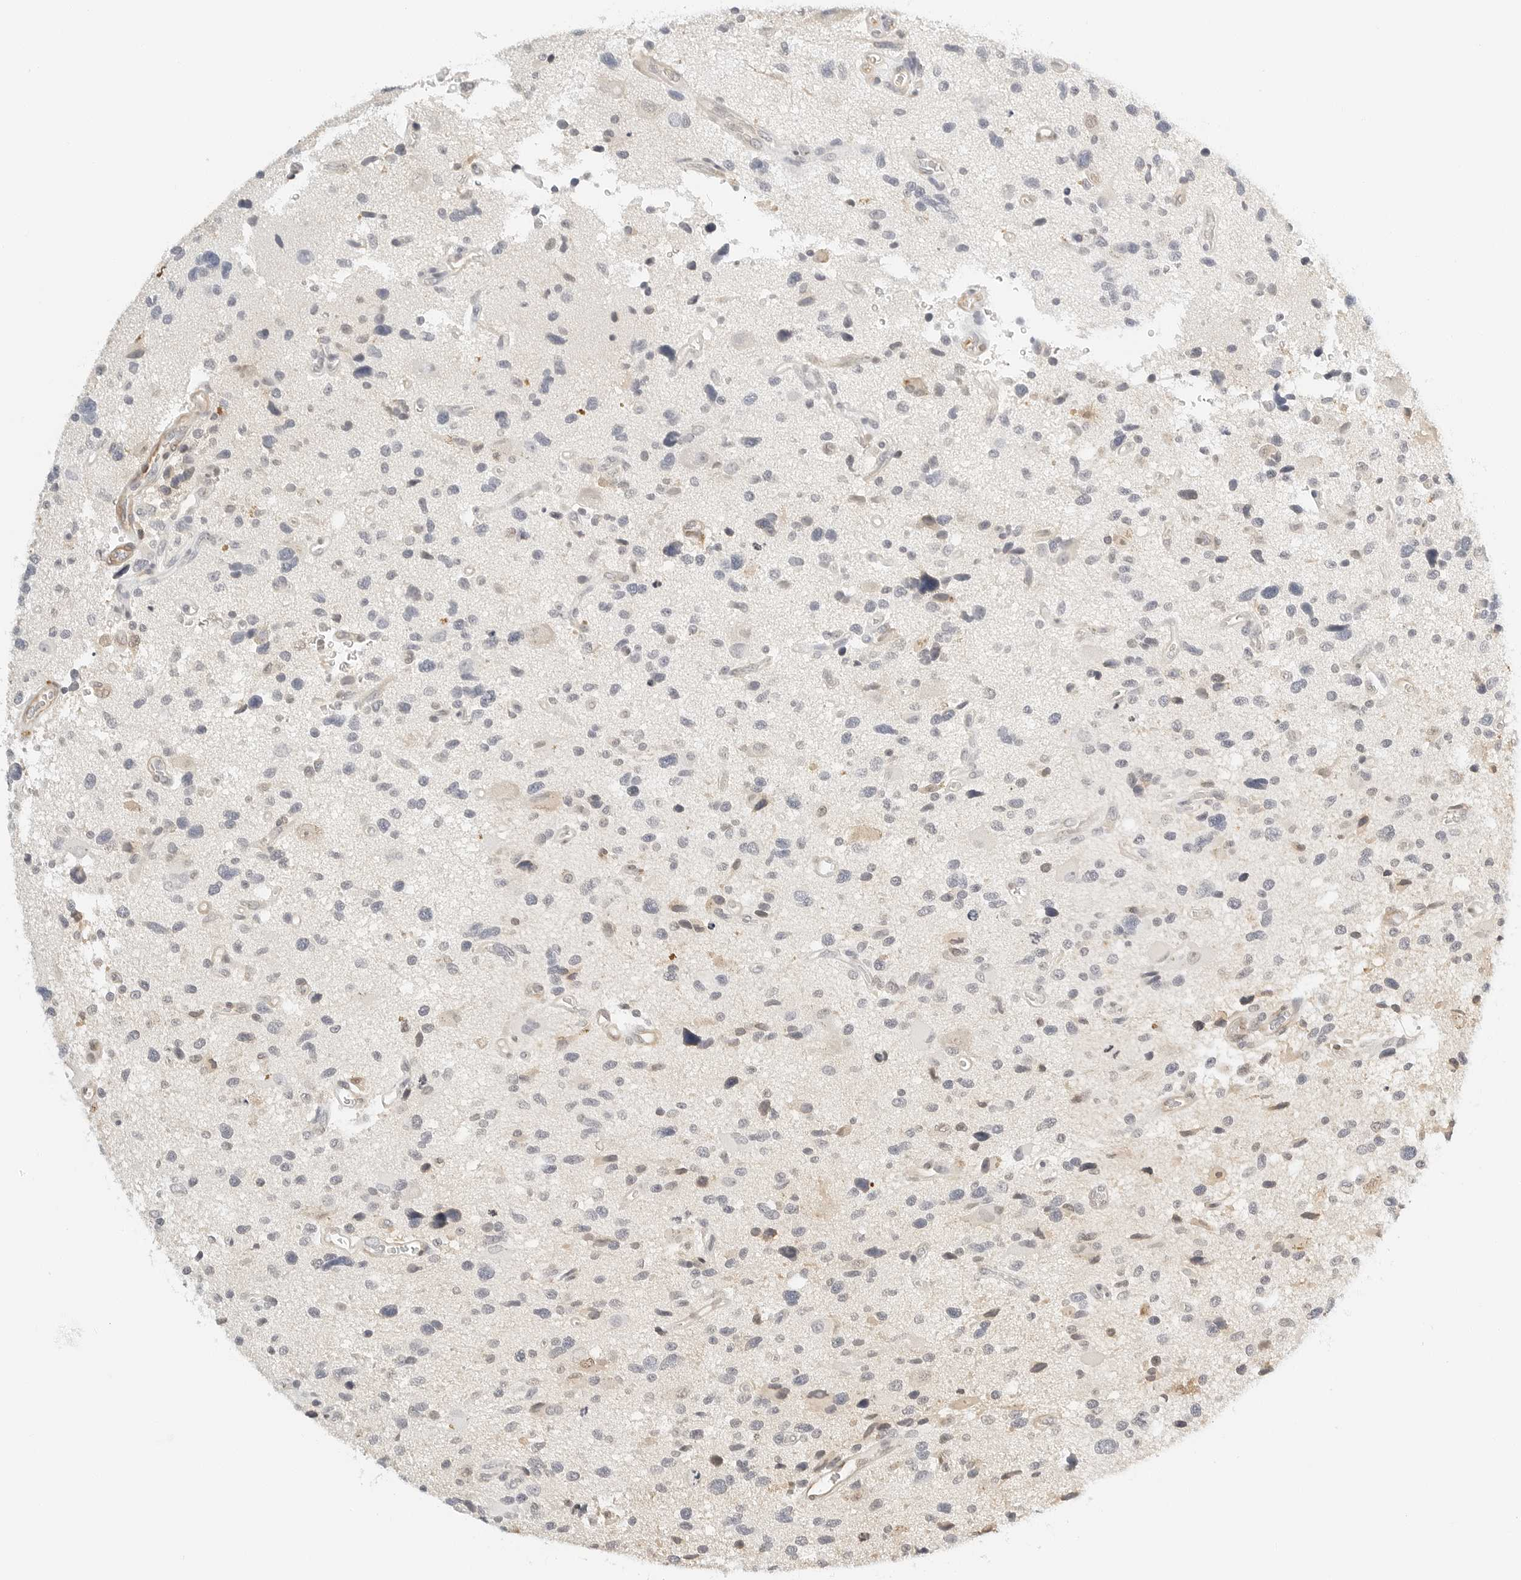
{"staining": {"intensity": "negative", "quantity": "none", "location": "none"}, "tissue": "glioma", "cell_type": "Tumor cells", "image_type": "cancer", "snomed": [{"axis": "morphology", "description": "Glioma, malignant, High grade"}, {"axis": "topography", "description": "Brain"}], "caption": "This photomicrograph is of glioma stained with immunohistochemistry to label a protein in brown with the nuclei are counter-stained blue. There is no staining in tumor cells.", "gene": "PKDCC", "patient": {"sex": "male", "age": 33}}